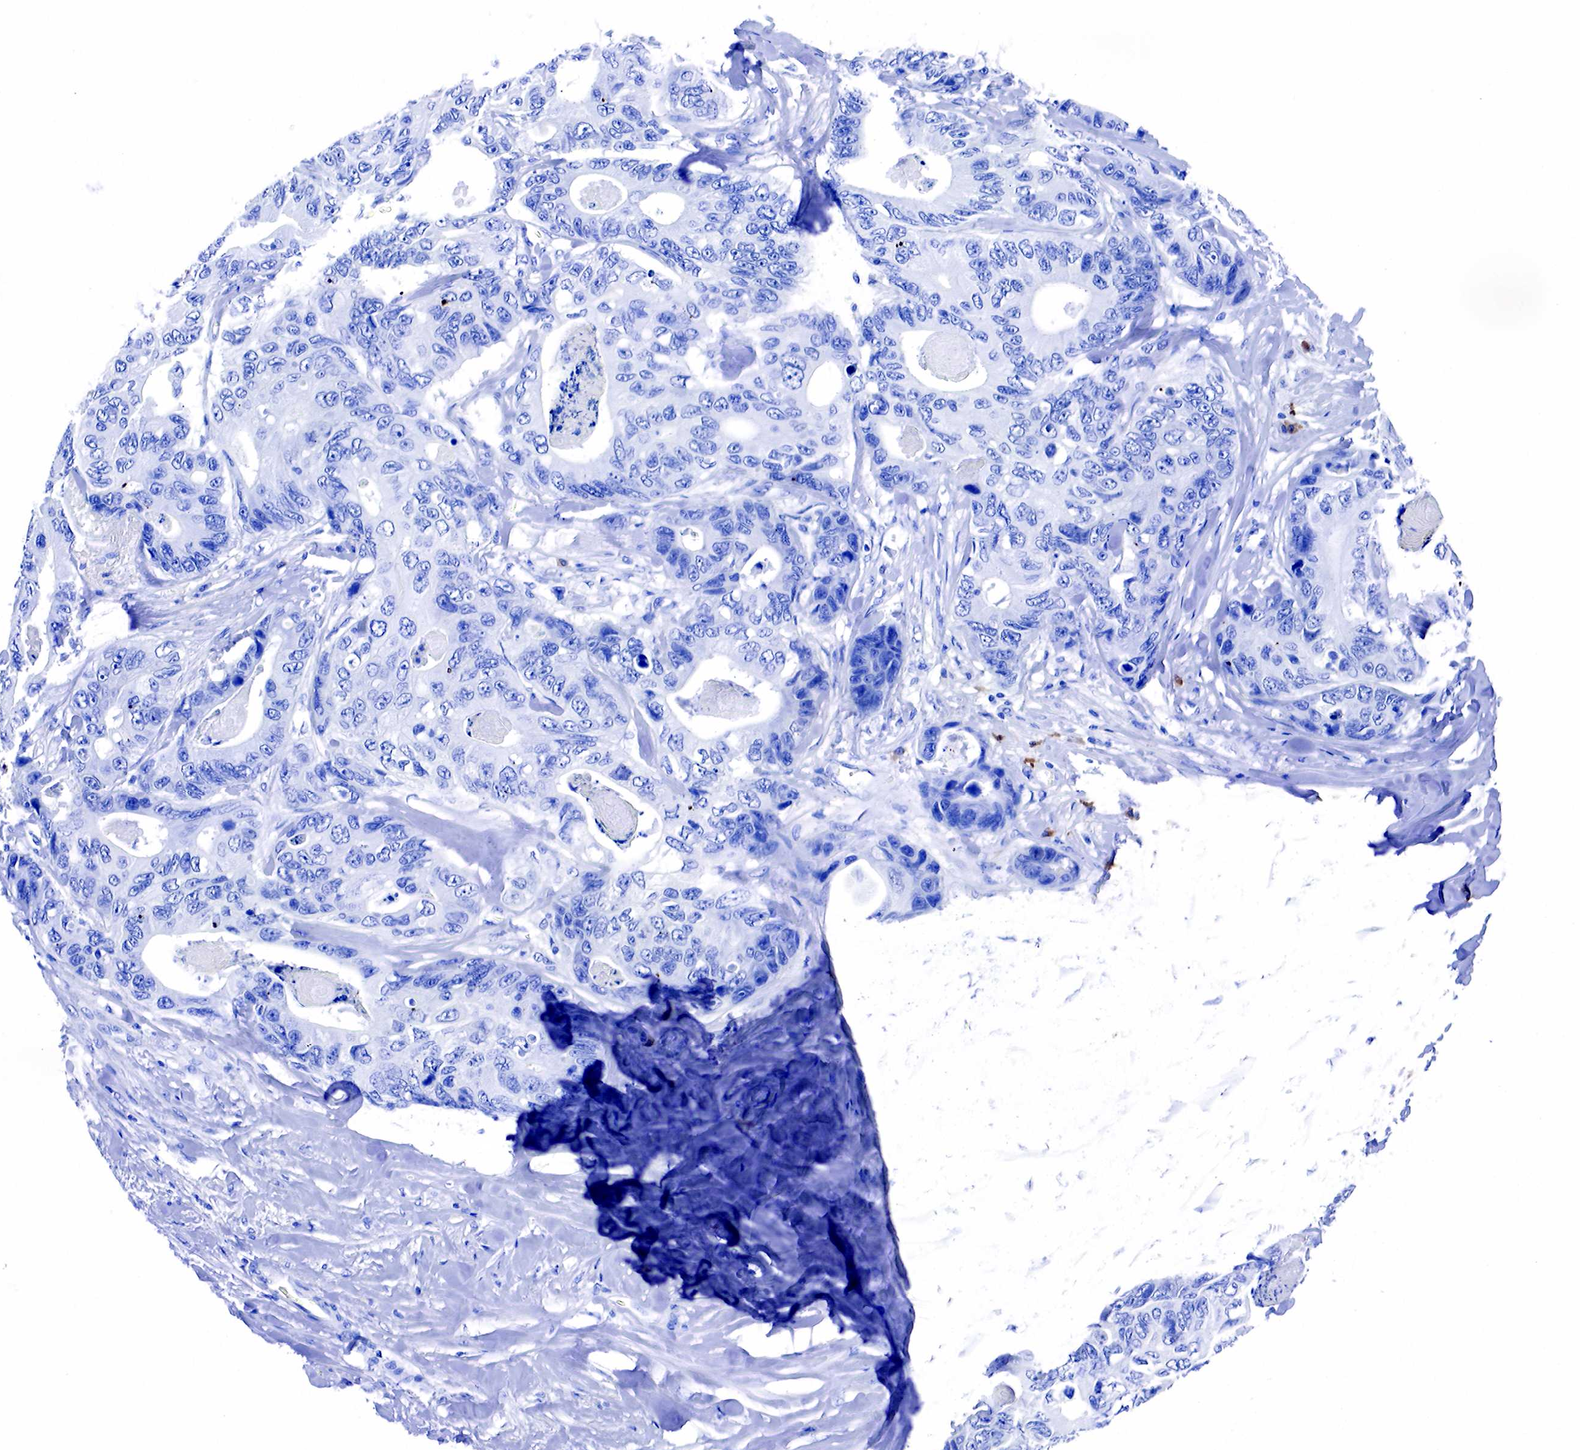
{"staining": {"intensity": "negative", "quantity": "none", "location": "none"}, "tissue": "colorectal cancer", "cell_type": "Tumor cells", "image_type": "cancer", "snomed": [{"axis": "morphology", "description": "Adenocarcinoma, NOS"}, {"axis": "topography", "description": "Colon"}], "caption": "A high-resolution micrograph shows immunohistochemistry (IHC) staining of colorectal adenocarcinoma, which displays no significant staining in tumor cells.", "gene": "CD79A", "patient": {"sex": "female", "age": 86}}